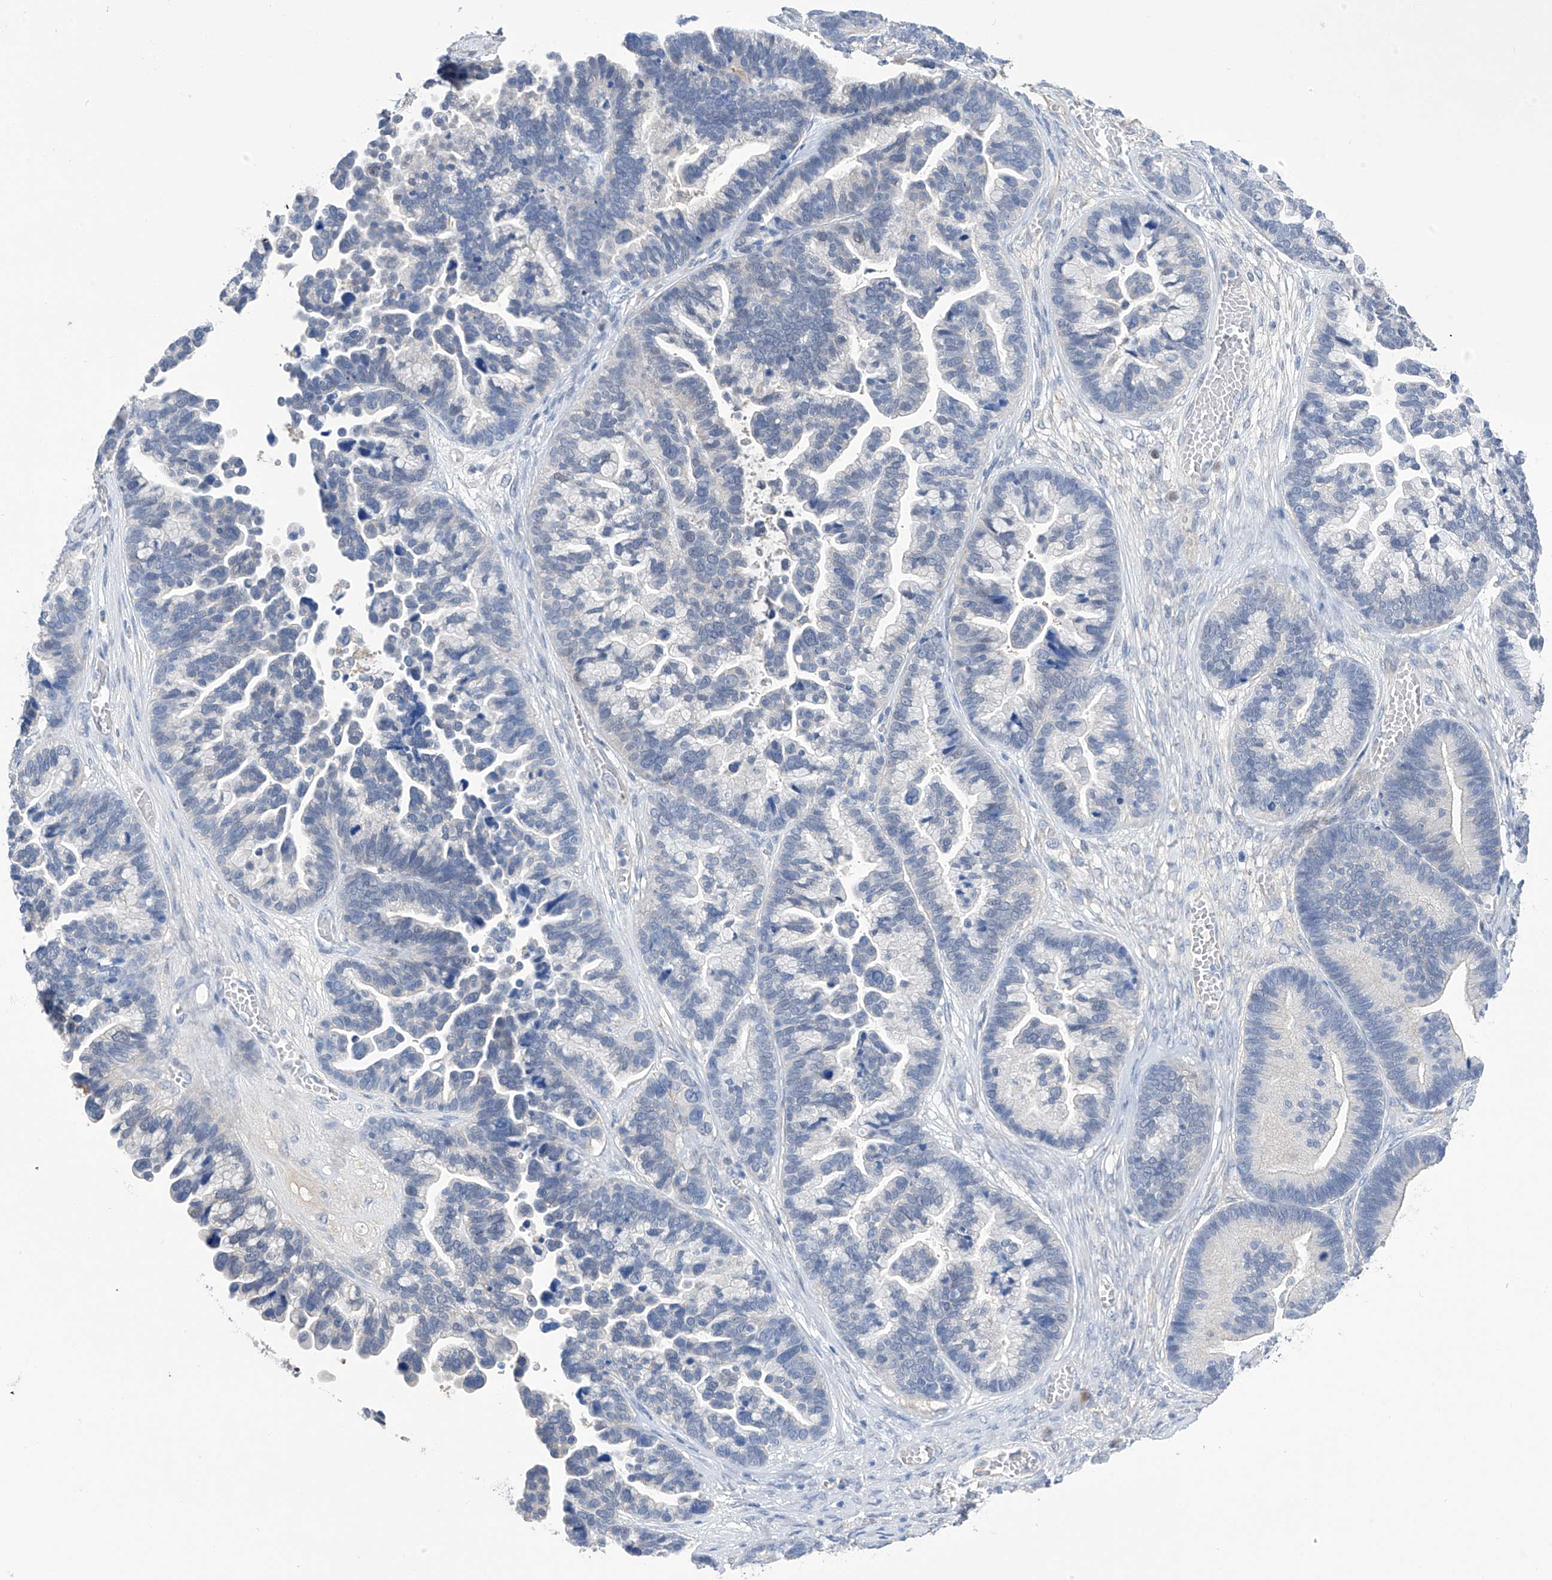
{"staining": {"intensity": "negative", "quantity": "none", "location": "none"}, "tissue": "ovarian cancer", "cell_type": "Tumor cells", "image_type": "cancer", "snomed": [{"axis": "morphology", "description": "Cystadenocarcinoma, serous, NOS"}, {"axis": "topography", "description": "Ovary"}], "caption": "This is an immunohistochemistry micrograph of ovarian cancer (serous cystadenocarcinoma). There is no positivity in tumor cells.", "gene": "PGM3", "patient": {"sex": "female", "age": 56}}